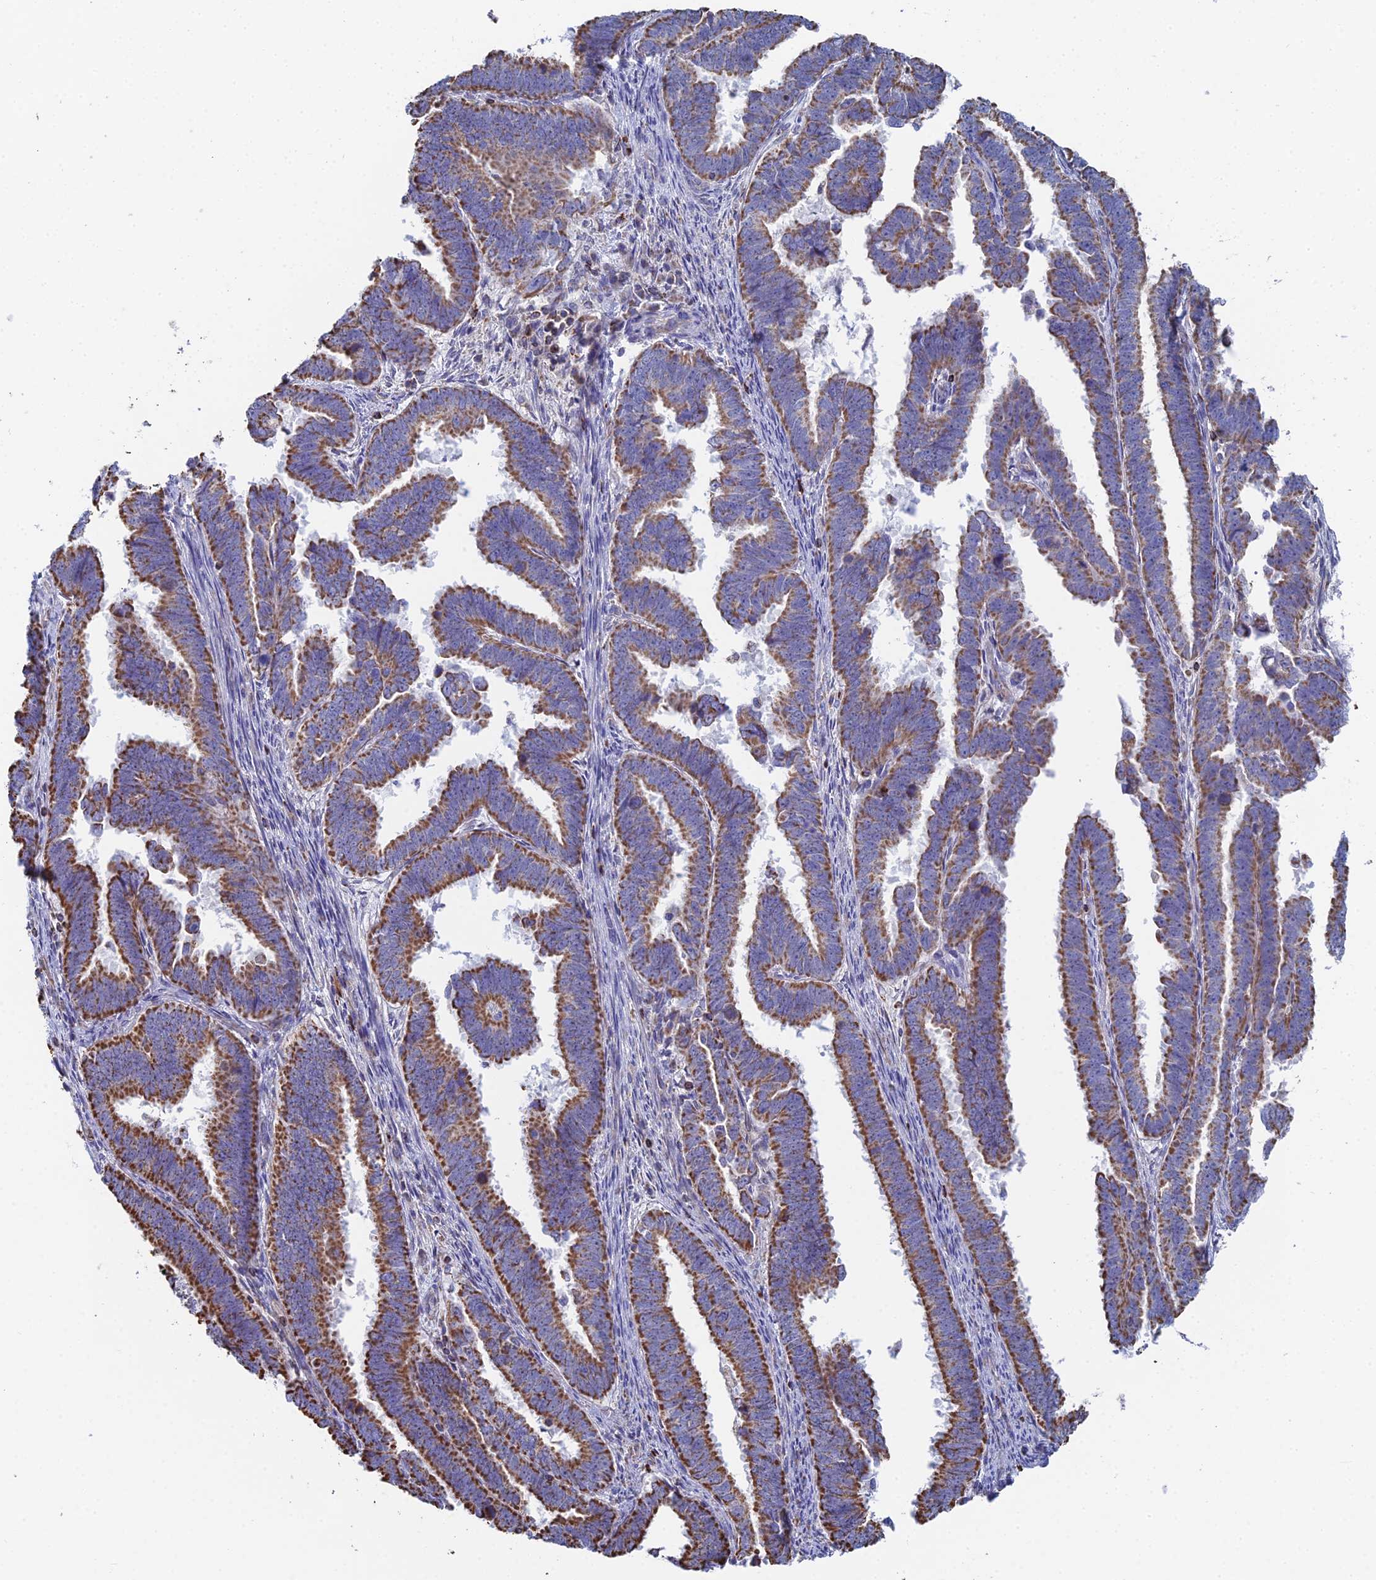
{"staining": {"intensity": "moderate", "quantity": ">75%", "location": "cytoplasmic/membranous"}, "tissue": "endometrial cancer", "cell_type": "Tumor cells", "image_type": "cancer", "snomed": [{"axis": "morphology", "description": "Adenocarcinoma, NOS"}, {"axis": "topography", "description": "Endometrium"}], "caption": "Immunohistochemistry image of neoplastic tissue: human endometrial adenocarcinoma stained using immunohistochemistry displays medium levels of moderate protein expression localized specifically in the cytoplasmic/membranous of tumor cells, appearing as a cytoplasmic/membranous brown color.", "gene": "SPOCK2", "patient": {"sex": "female", "age": 75}}